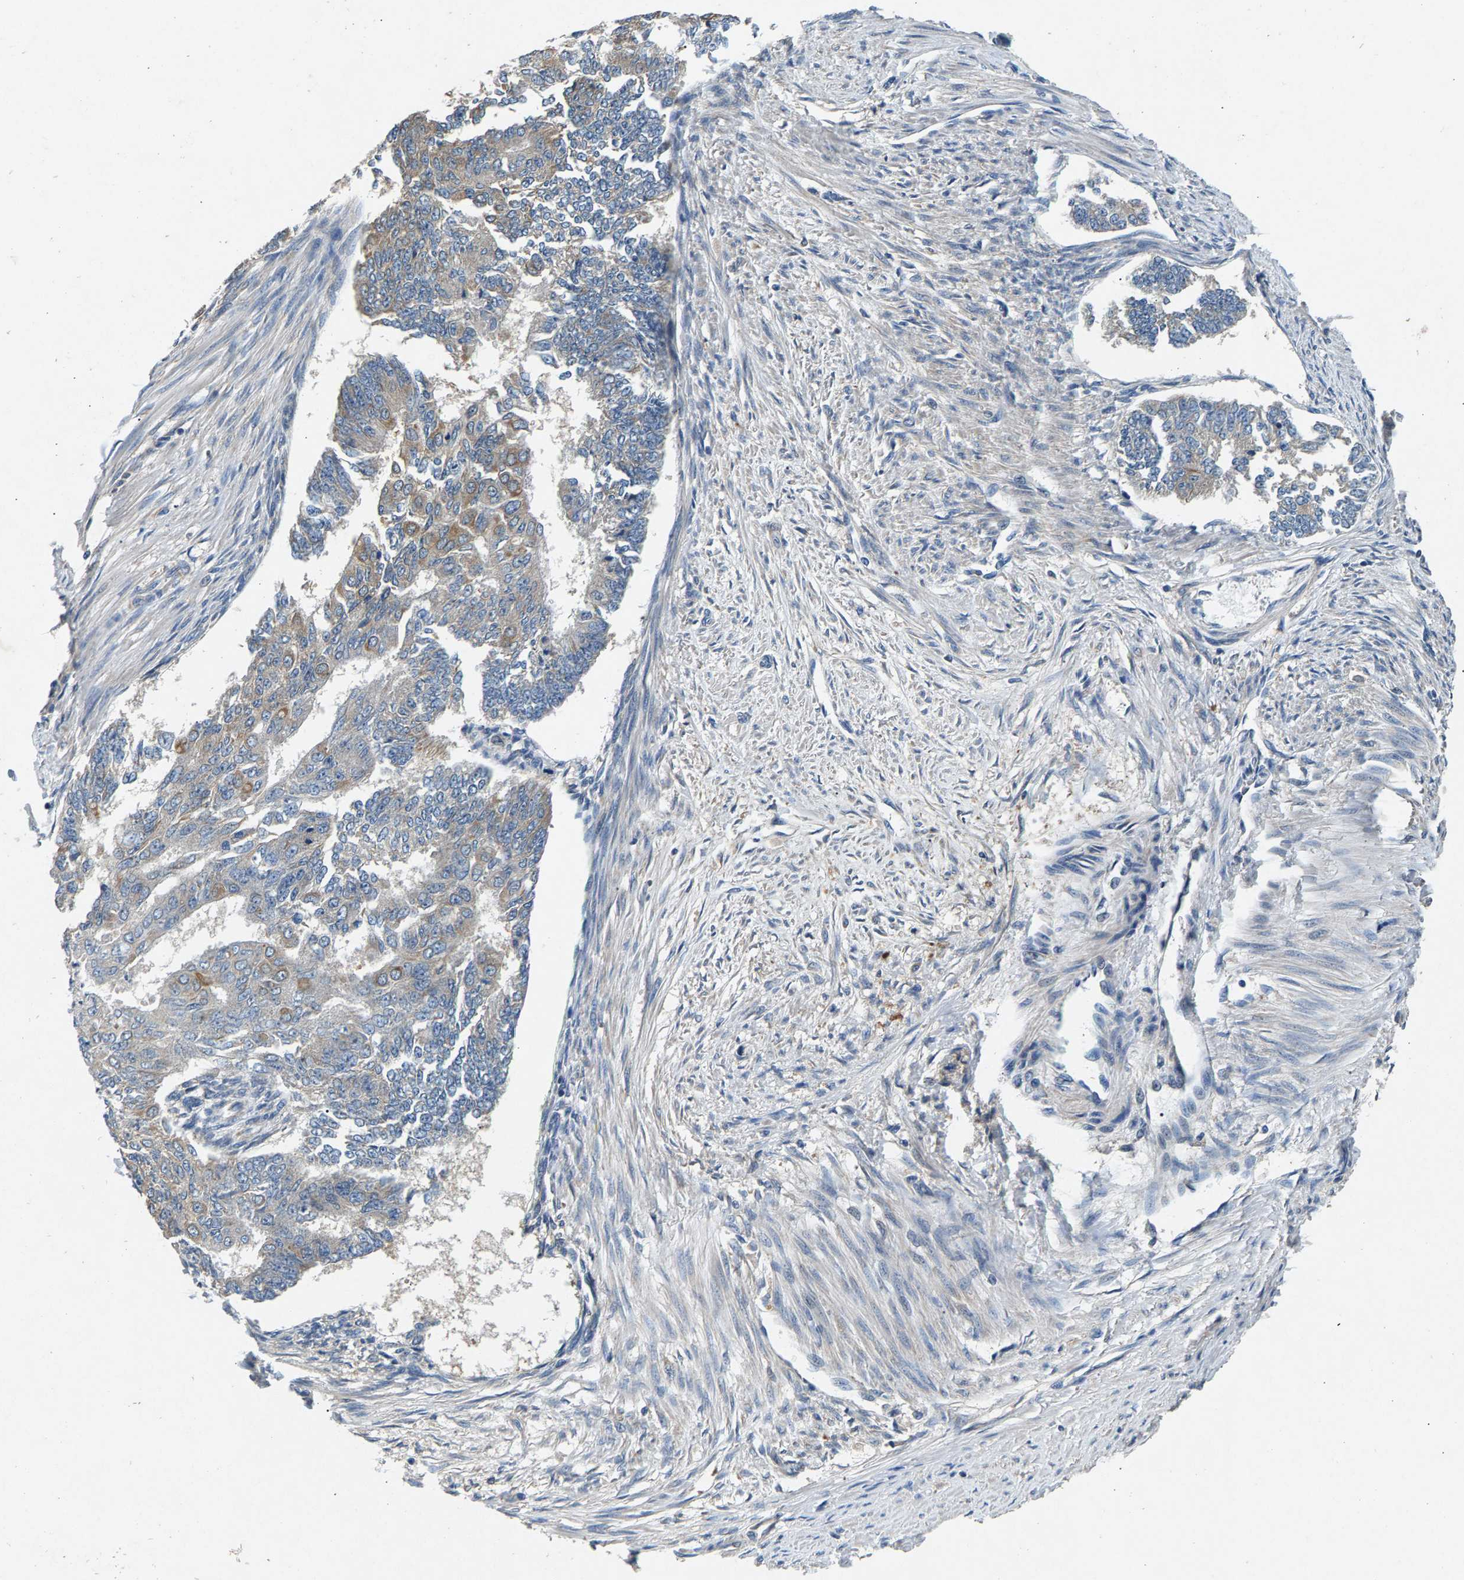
{"staining": {"intensity": "weak", "quantity": "<25%", "location": "cytoplasmic/membranous"}, "tissue": "endometrial cancer", "cell_type": "Tumor cells", "image_type": "cancer", "snomed": [{"axis": "morphology", "description": "Adenocarcinoma, NOS"}, {"axis": "topography", "description": "Endometrium"}], "caption": "Immunohistochemistry (IHC) histopathology image of neoplastic tissue: endometrial adenocarcinoma stained with DAB (3,3'-diaminobenzidine) shows no significant protein staining in tumor cells.", "gene": "NT5C", "patient": {"sex": "female", "age": 32}}